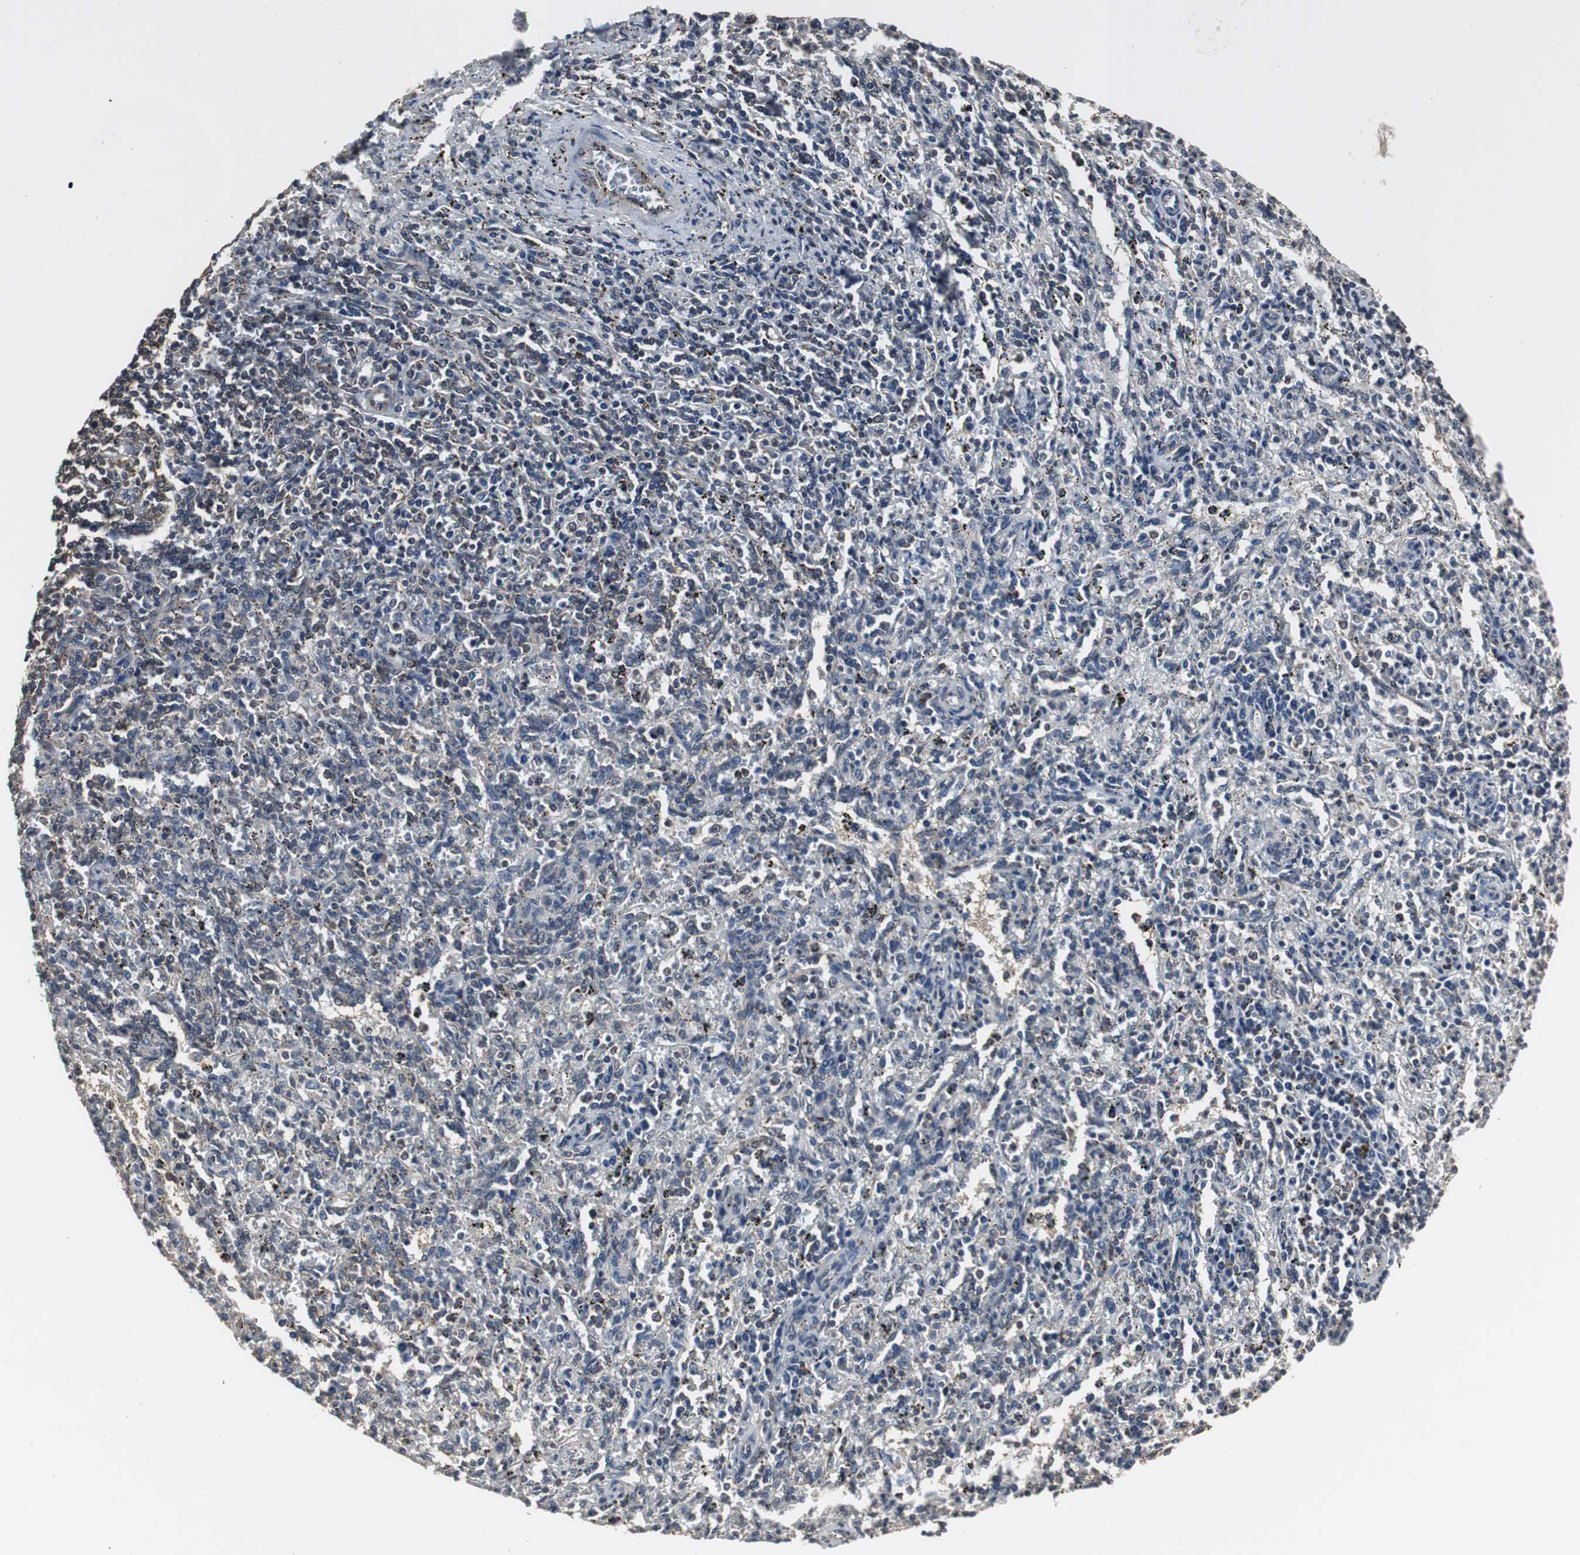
{"staining": {"intensity": "weak", "quantity": ">75%", "location": "cytoplasmic/membranous"}, "tissue": "spleen", "cell_type": "Cells in red pulp", "image_type": "normal", "snomed": [{"axis": "morphology", "description": "Normal tissue, NOS"}, {"axis": "topography", "description": "Spleen"}], "caption": "Weak cytoplasmic/membranous staining for a protein is present in about >75% of cells in red pulp of unremarkable spleen using immunohistochemistry (IHC).", "gene": "PFDN1", "patient": {"sex": "female", "age": 10}}